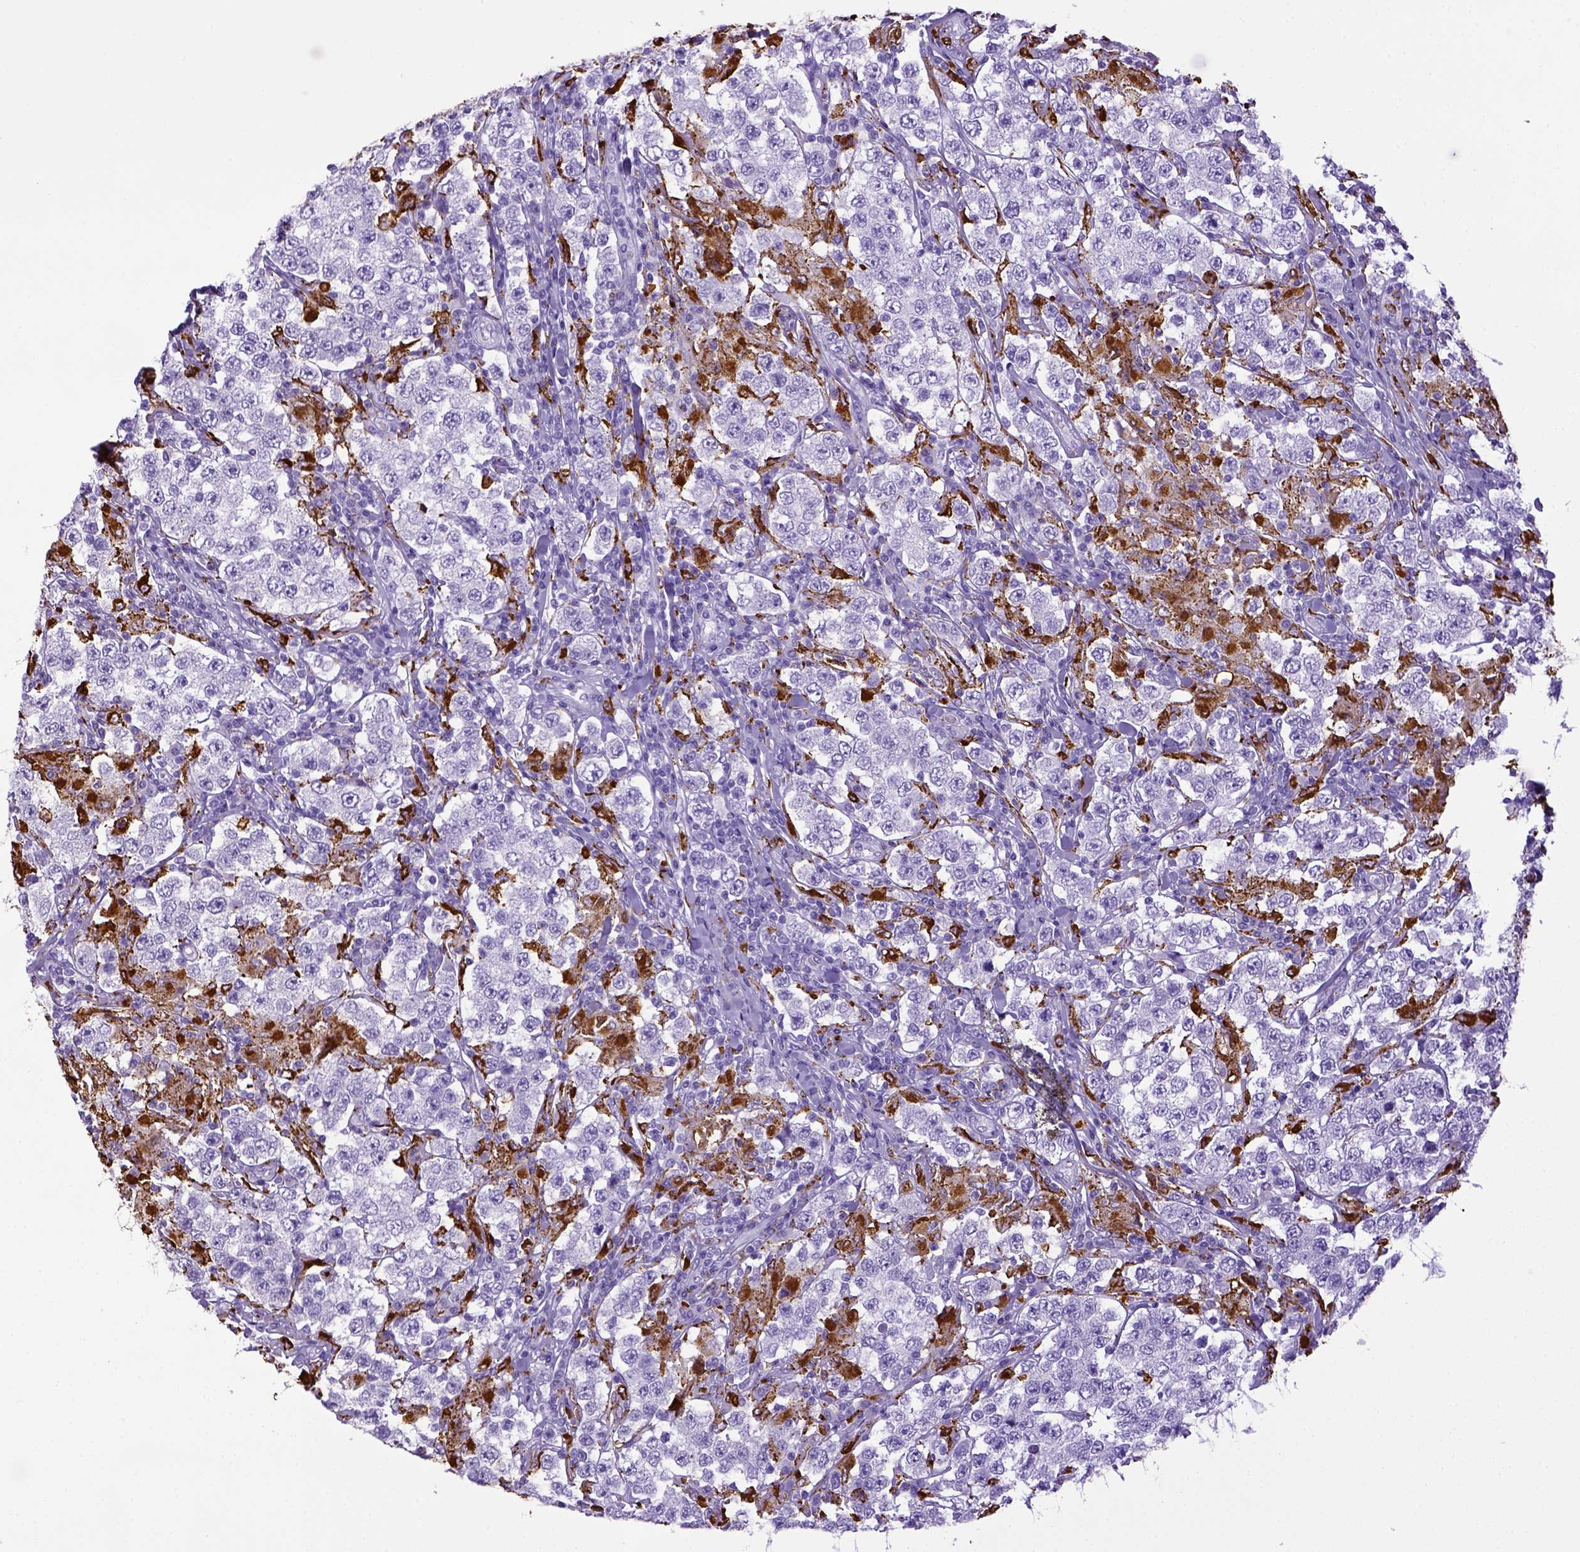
{"staining": {"intensity": "negative", "quantity": "none", "location": "none"}, "tissue": "testis cancer", "cell_type": "Tumor cells", "image_type": "cancer", "snomed": [{"axis": "morphology", "description": "Seminoma, NOS"}, {"axis": "morphology", "description": "Carcinoma, Embryonal, NOS"}, {"axis": "topography", "description": "Testis"}], "caption": "Tumor cells show no significant protein positivity in testis cancer (embryonal carcinoma).", "gene": "CD68", "patient": {"sex": "male", "age": 41}}